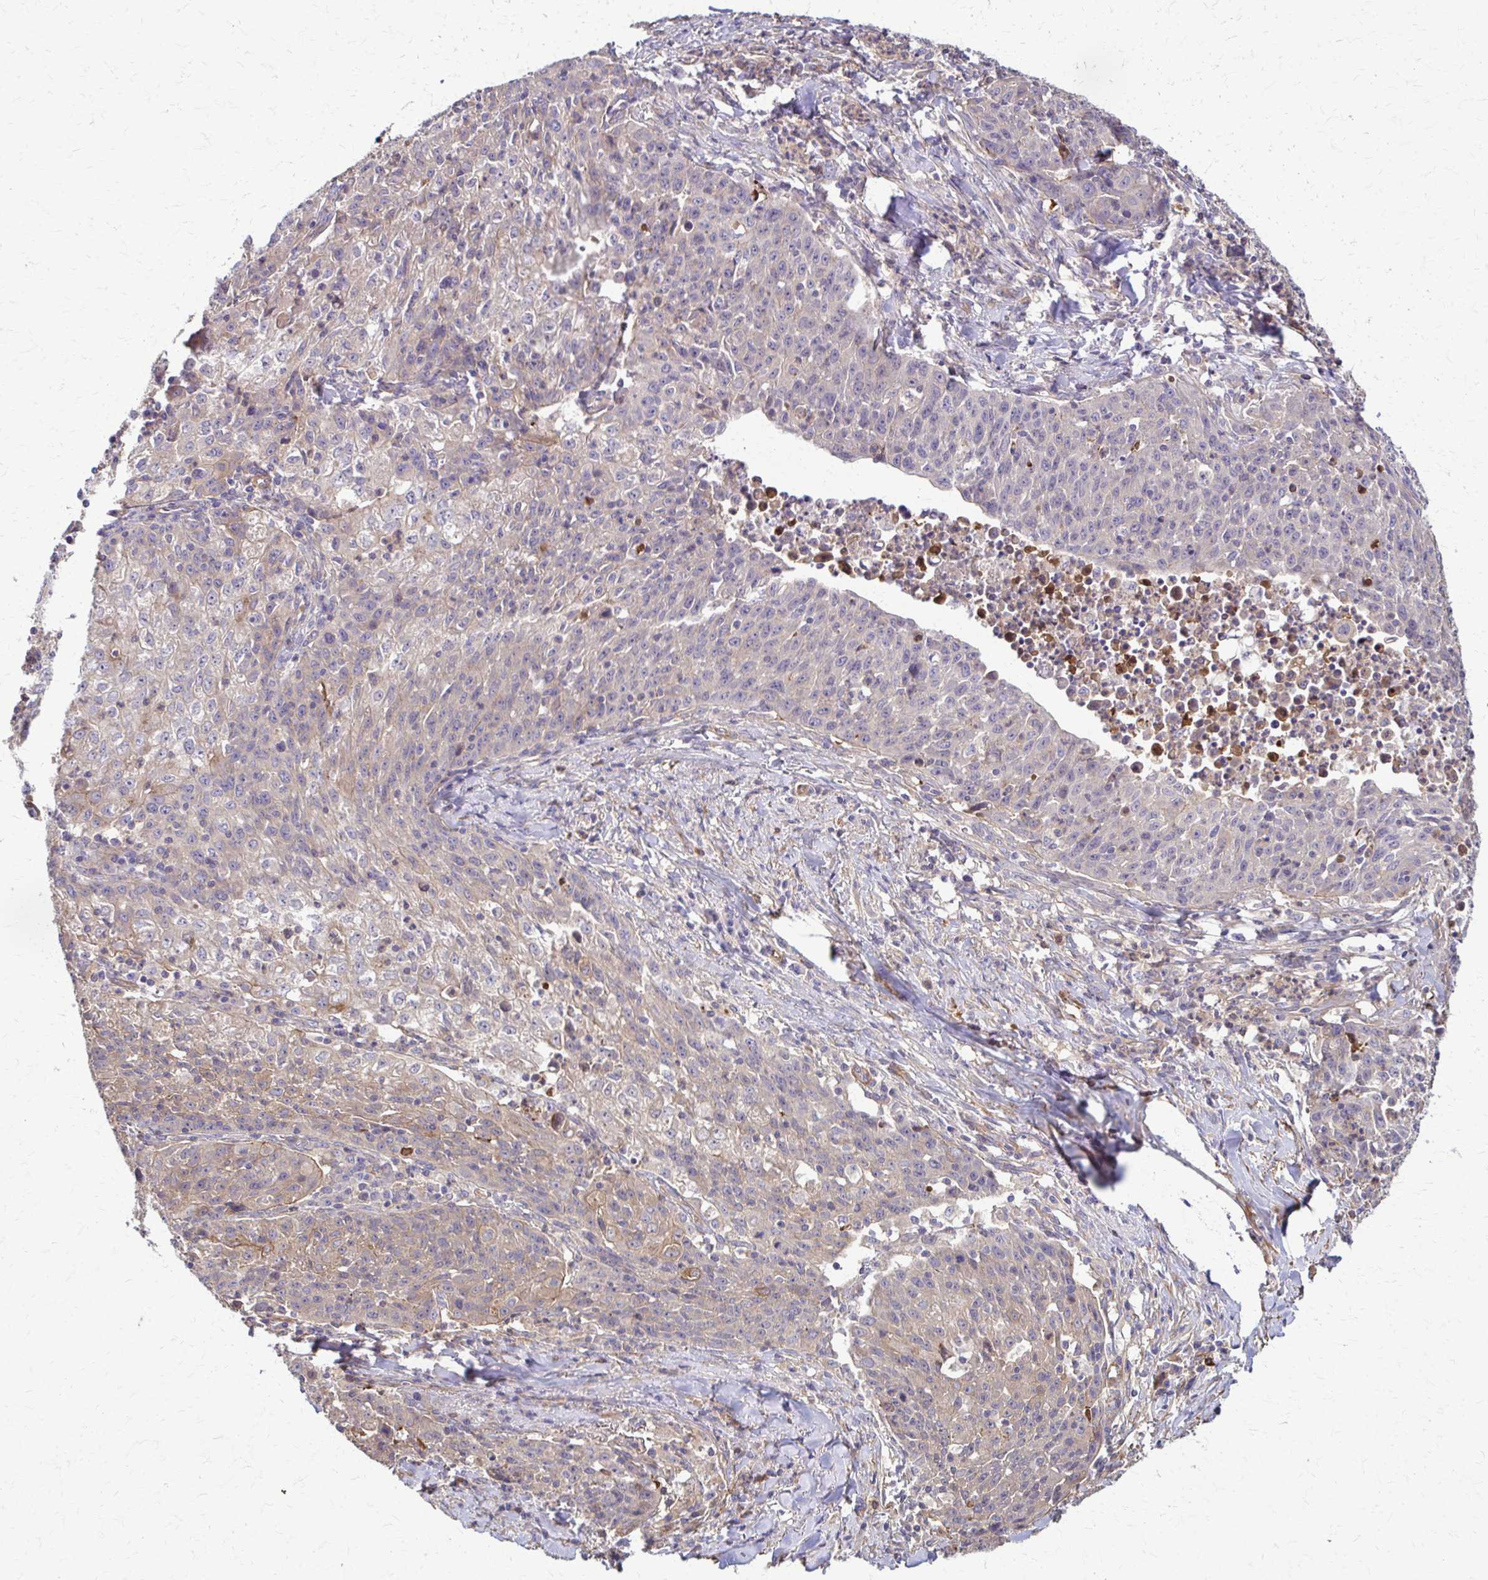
{"staining": {"intensity": "weak", "quantity": "<25%", "location": "cytoplasmic/membranous"}, "tissue": "lung cancer", "cell_type": "Tumor cells", "image_type": "cancer", "snomed": [{"axis": "morphology", "description": "Squamous cell carcinoma, NOS"}, {"axis": "morphology", "description": "Squamous cell carcinoma, metastatic, NOS"}, {"axis": "topography", "description": "Bronchus"}, {"axis": "topography", "description": "Lung"}], "caption": "DAB (3,3'-diaminobenzidine) immunohistochemical staining of human lung metastatic squamous cell carcinoma exhibits no significant positivity in tumor cells.", "gene": "DSP", "patient": {"sex": "male", "age": 62}}